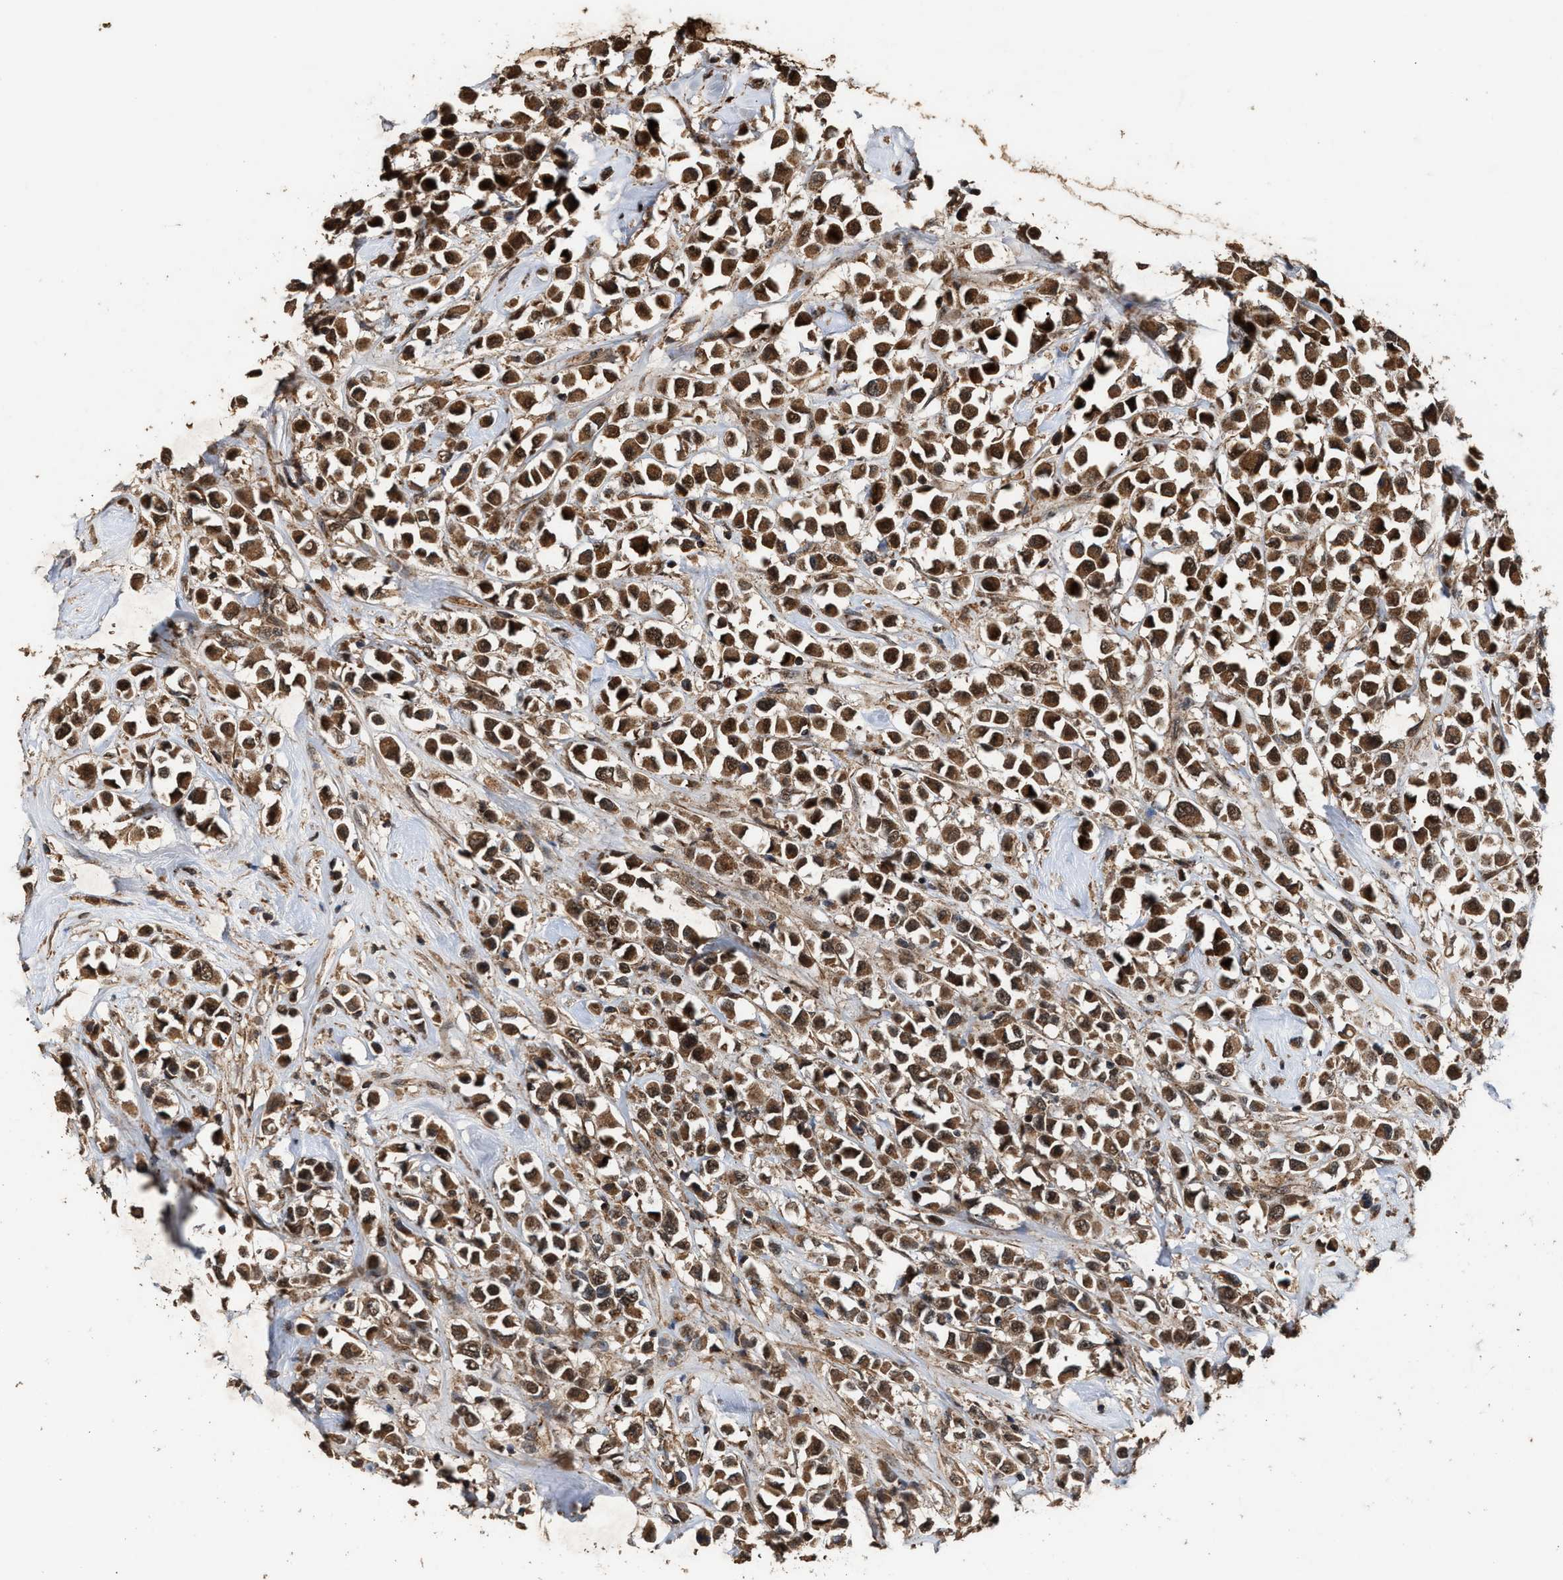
{"staining": {"intensity": "strong", "quantity": ">75%", "location": "cytoplasmic/membranous,nuclear"}, "tissue": "breast cancer", "cell_type": "Tumor cells", "image_type": "cancer", "snomed": [{"axis": "morphology", "description": "Duct carcinoma"}, {"axis": "topography", "description": "Breast"}], "caption": "A micrograph showing strong cytoplasmic/membranous and nuclear expression in approximately >75% of tumor cells in infiltrating ductal carcinoma (breast), as visualized by brown immunohistochemical staining.", "gene": "ZNHIT6", "patient": {"sex": "female", "age": 61}}